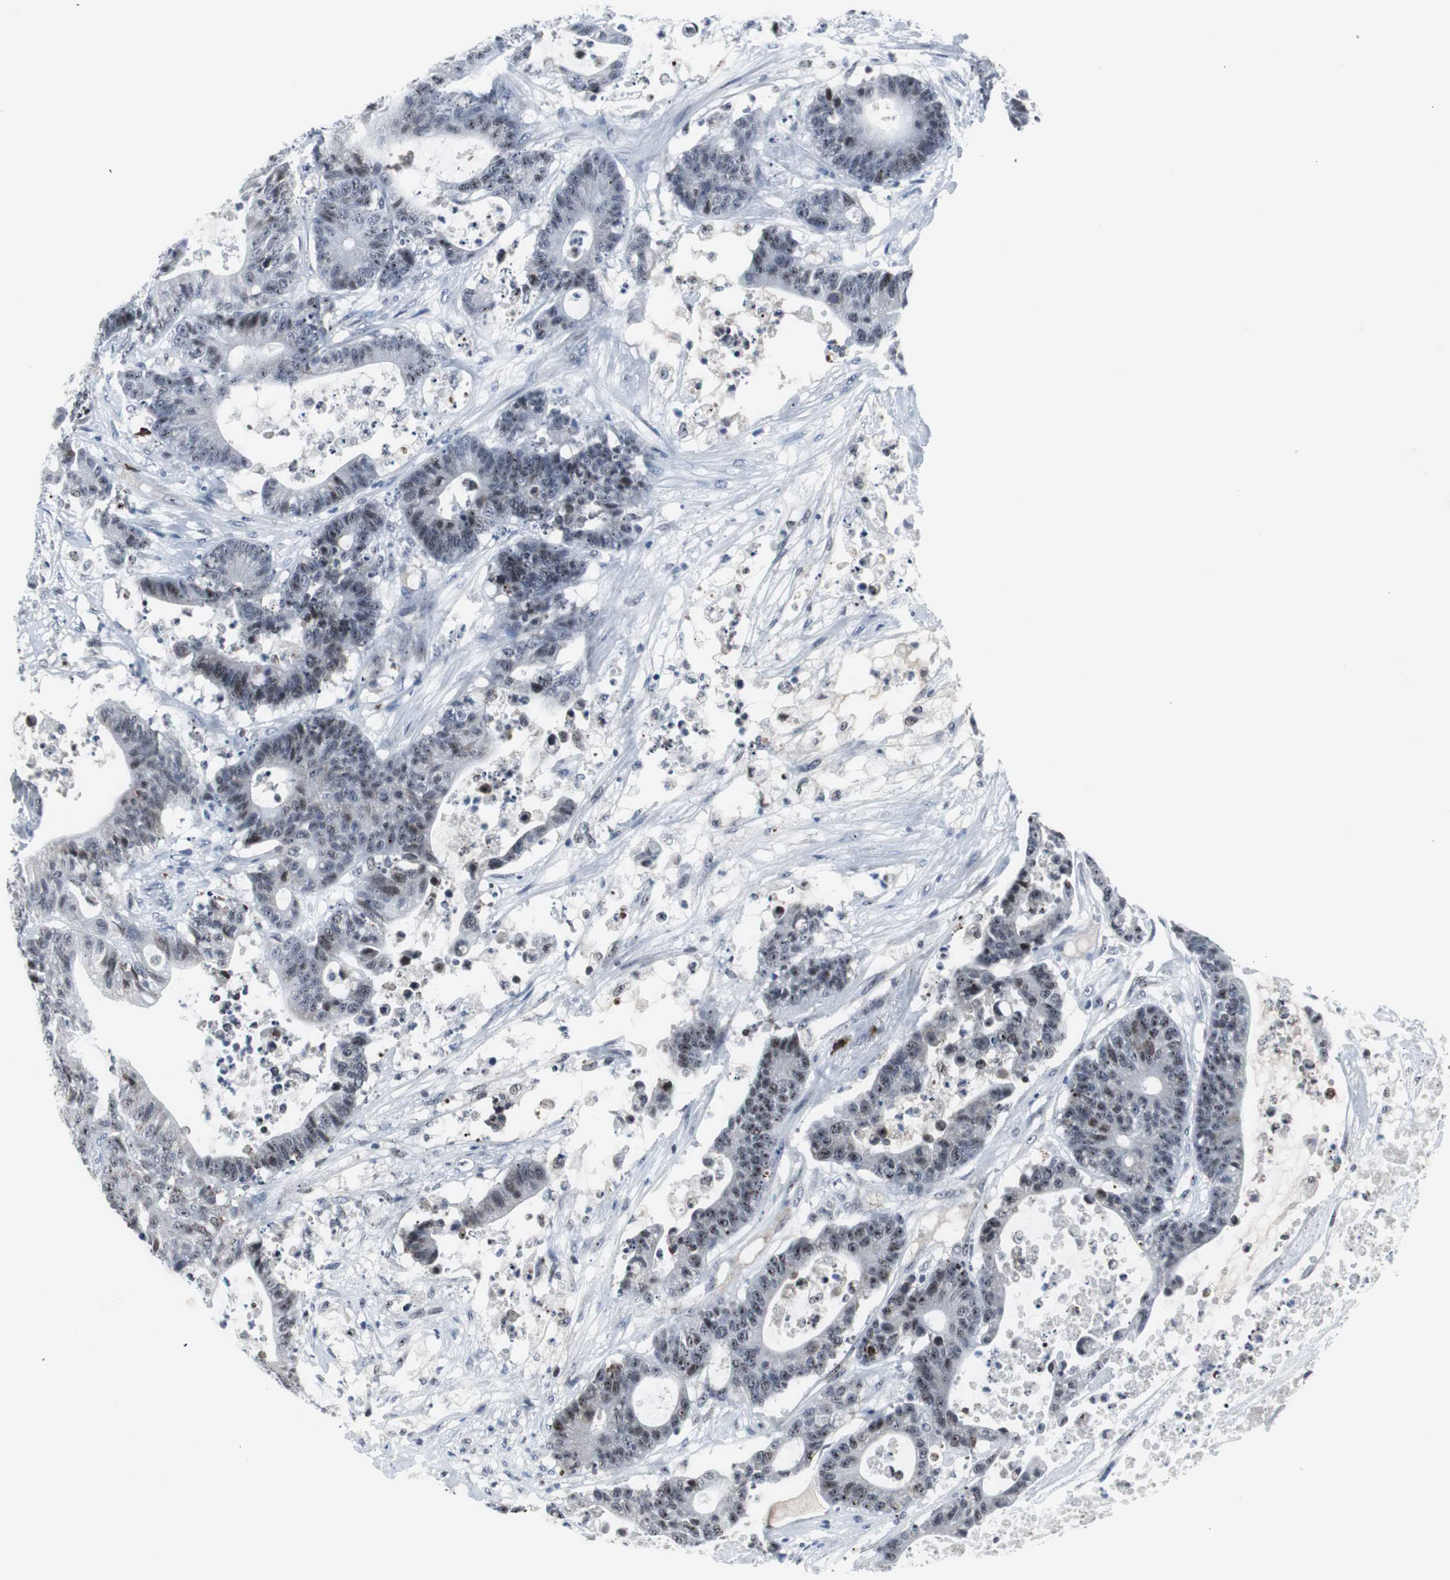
{"staining": {"intensity": "weak", "quantity": "25%-75%", "location": "nuclear"}, "tissue": "colorectal cancer", "cell_type": "Tumor cells", "image_type": "cancer", "snomed": [{"axis": "morphology", "description": "Adenocarcinoma, NOS"}, {"axis": "topography", "description": "Colon"}], "caption": "Tumor cells show low levels of weak nuclear expression in approximately 25%-75% of cells in adenocarcinoma (colorectal).", "gene": "DOK1", "patient": {"sex": "female", "age": 84}}